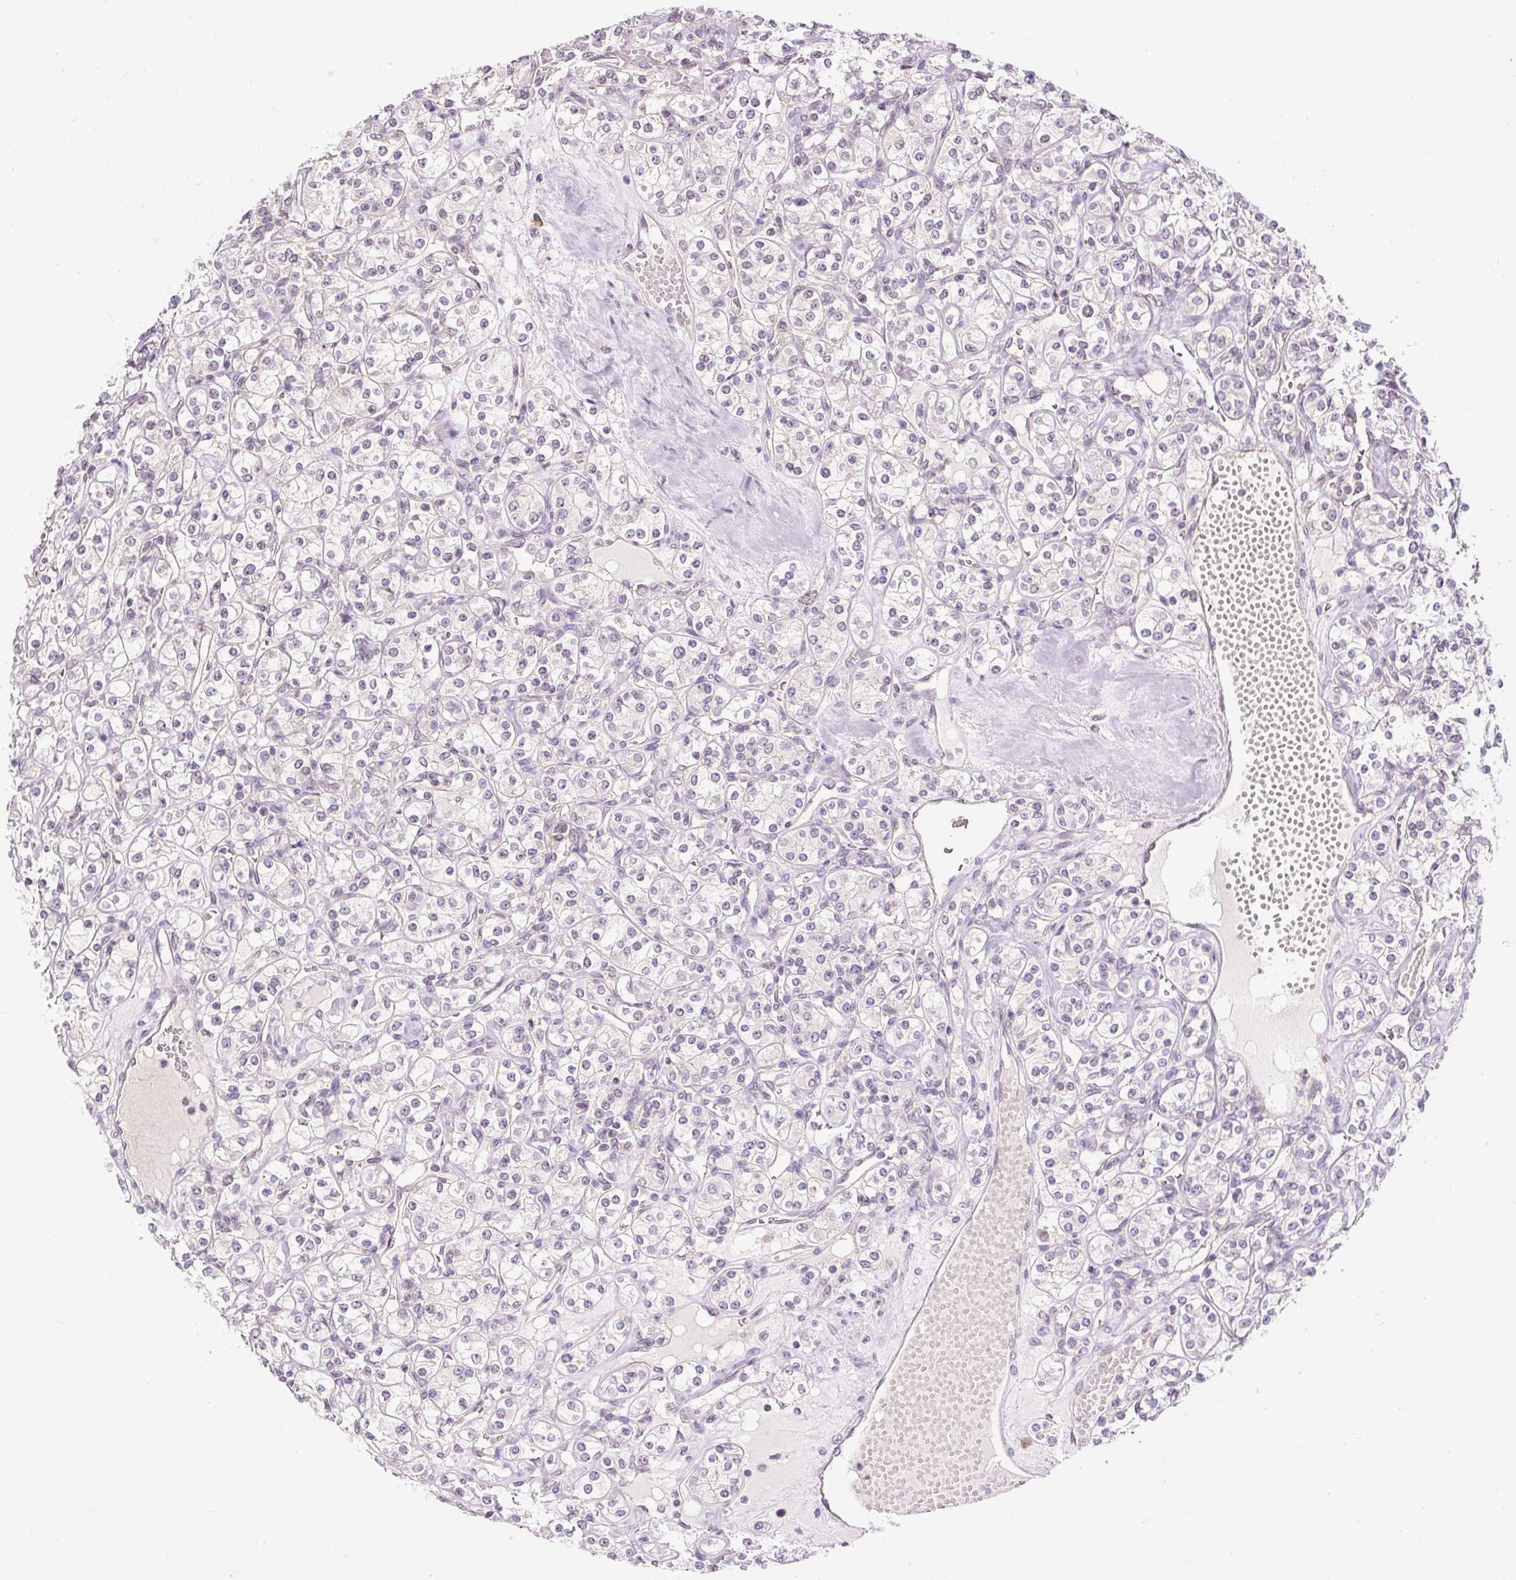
{"staining": {"intensity": "weak", "quantity": "25%-75%", "location": "nuclear"}, "tissue": "renal cancer", "cell_type": "Tumor cells", "image_type": "cancer", "snomed": [{"axis": "morphology", "description": "Adenocarcinoma, NOS"}, {"axis": "topography", "description": "Kidney"}], "caption": "Protein expression by IHC demonstrates weak nuclear positivity in about 25%-75% of tumor cells in renal cancer.", "gene": "RACGAP1", "patient": {"sex": "male", "age": 77}}